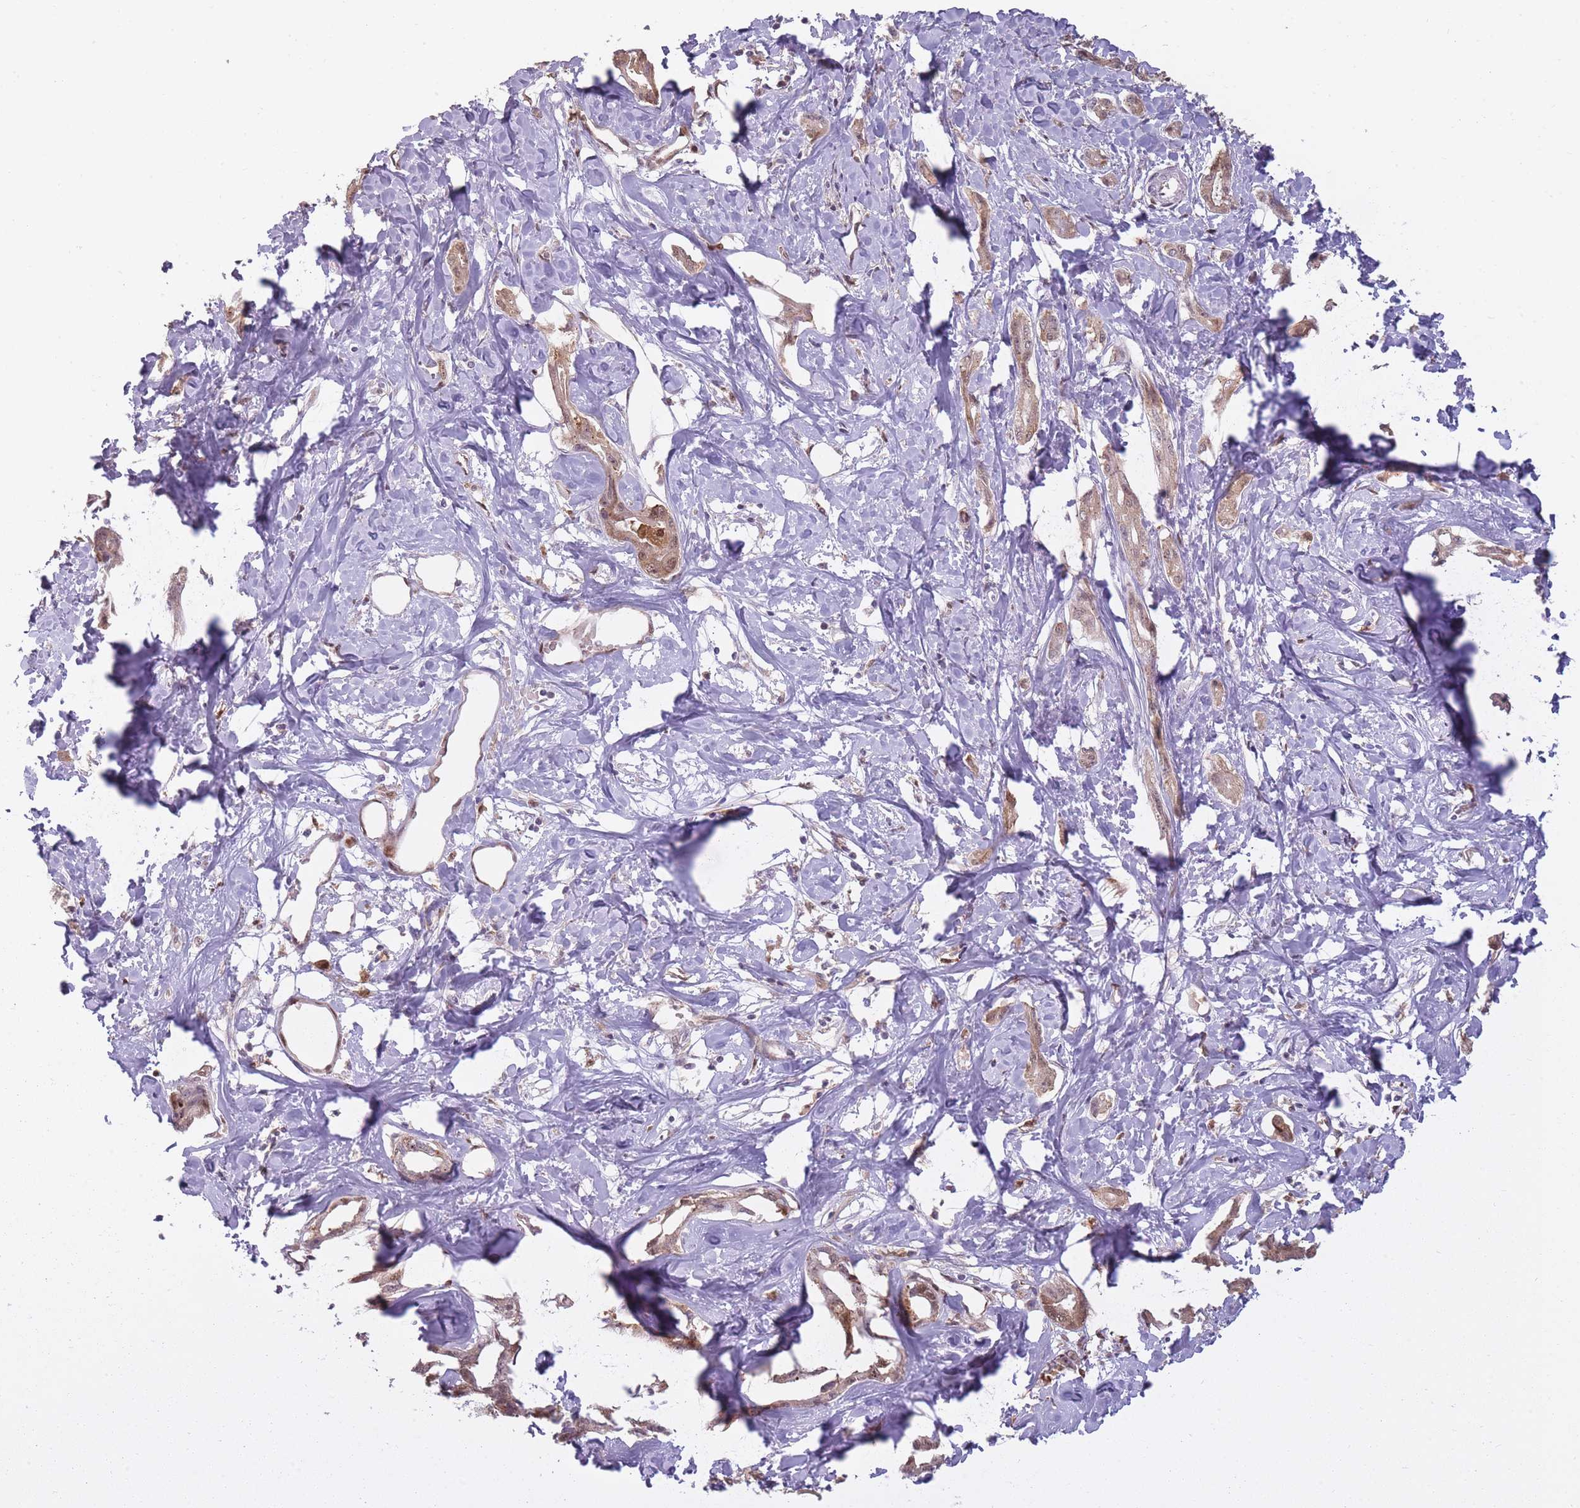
{"staining": {"intensity": "weak", "quantity": "25%-75%", "location": "cytoplasmic/membranous"}, "tissue": "liver cancer", "cell_type": "Tumor cells", "image_type": "cancer", "snomed": [{"axis": "morphology", "description": "Cholangiocarcinoma"}, {"axis": "topography", "description": "Liver"}], "caption": "Liver cancer (cholangiocarcinoma) stained with a protein marker shows weak staining in tumor cells.", "gene": "LGALS9", "patient": {"sex": "male", "age": 59}}